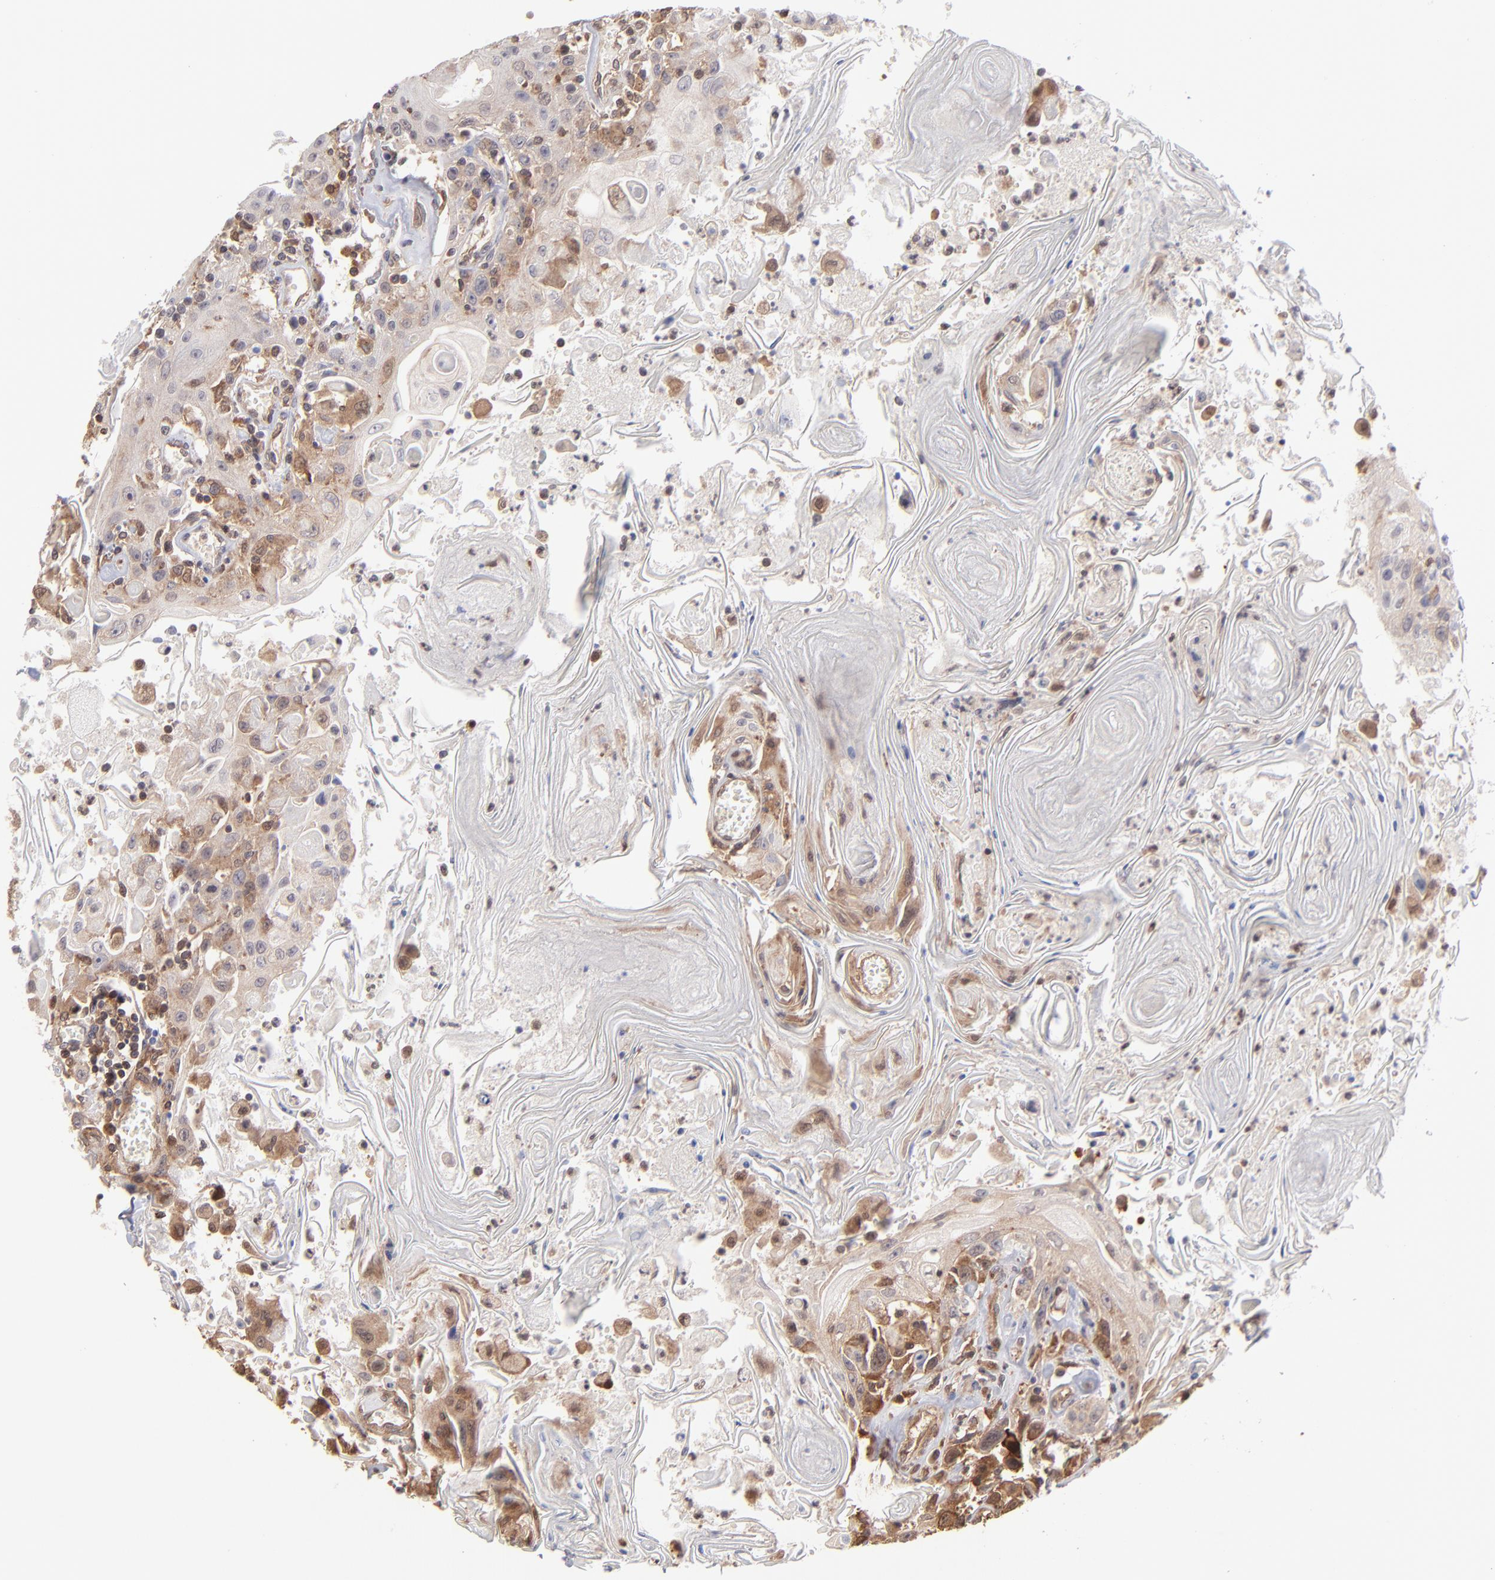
{"staining": {"intensity": "weak", "quantity": "25%-75%", "location": "cytoplasmic/membranous"}, "tissue": "head and neck cancer", "cell_type": "Tumor cells", "image_type": "cancer", "snomed": [{"axis": "morphology", "description": "Squamous cell carcinoma, NOS"}, {"axis": "topography", "description": "Oral tissue"}, {"axis": "topography", "description": "Head-Neck"}], "caption": "A brown stain labels weak cytoplasmic/membranous positivity of a protein in human squamous cell carcinoma (head and neck) tumor cells.", "gene": "MAPRE1", "patient": {"sex": "female", "age": 76}}